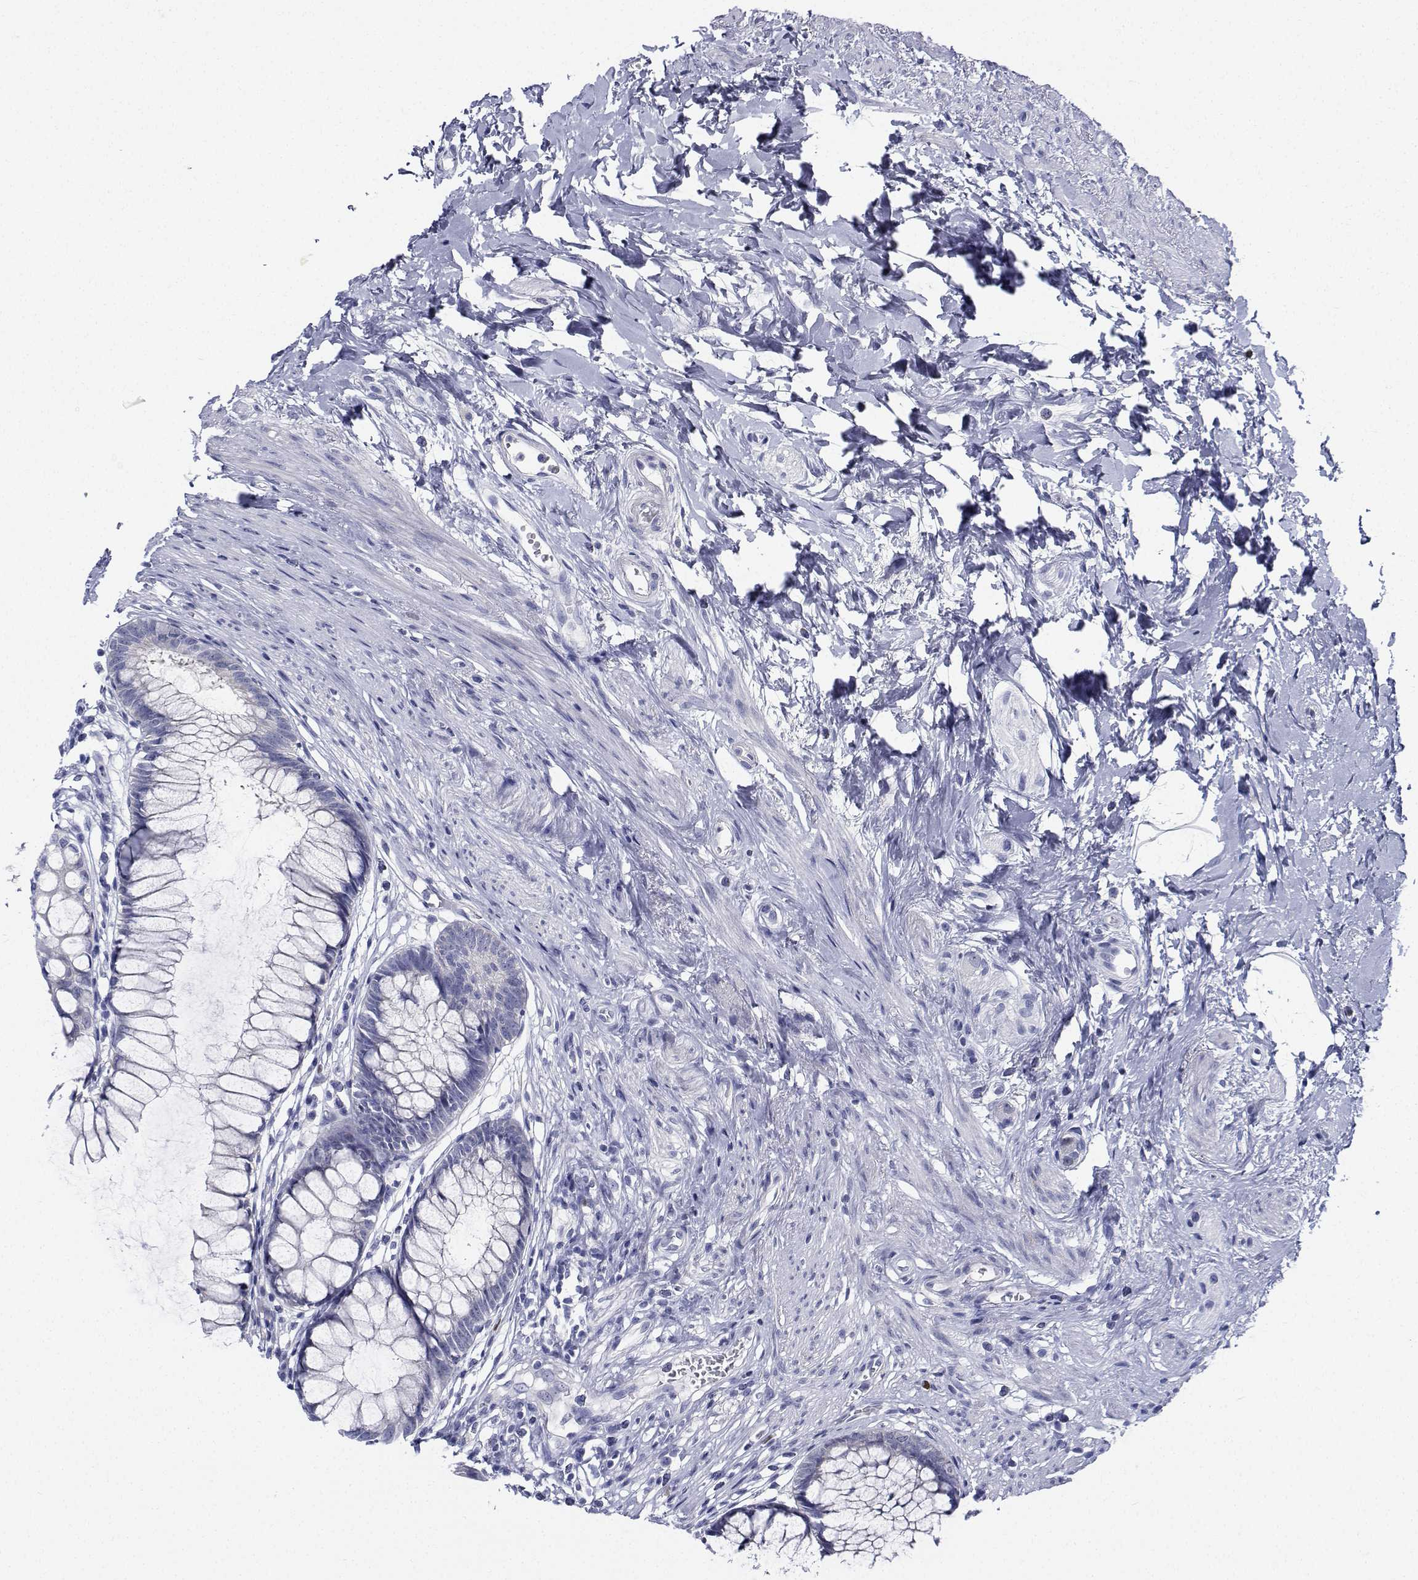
{"staining": {"intensity": "negative", "quantity": "none", "location": "none"}, "tissue": "rectum", "cell_type": "Glandular cells", "image_type": "normal", "snomed": [{"axis": "morphology", "description": "Normal tissue, NOS"}, {"axis": "topography", "description": "Smooth muscle"}, {"axis": "topography", "description": "Rectum"}], "caption": "A high-resolution micrograph shows immunohistochemistry (IHC) staining of unremarkable rectum, which reveals no significant expression in glandular cells.", "gene": "PLXNA4", "patient": {"sex": "male", "age": 53}}